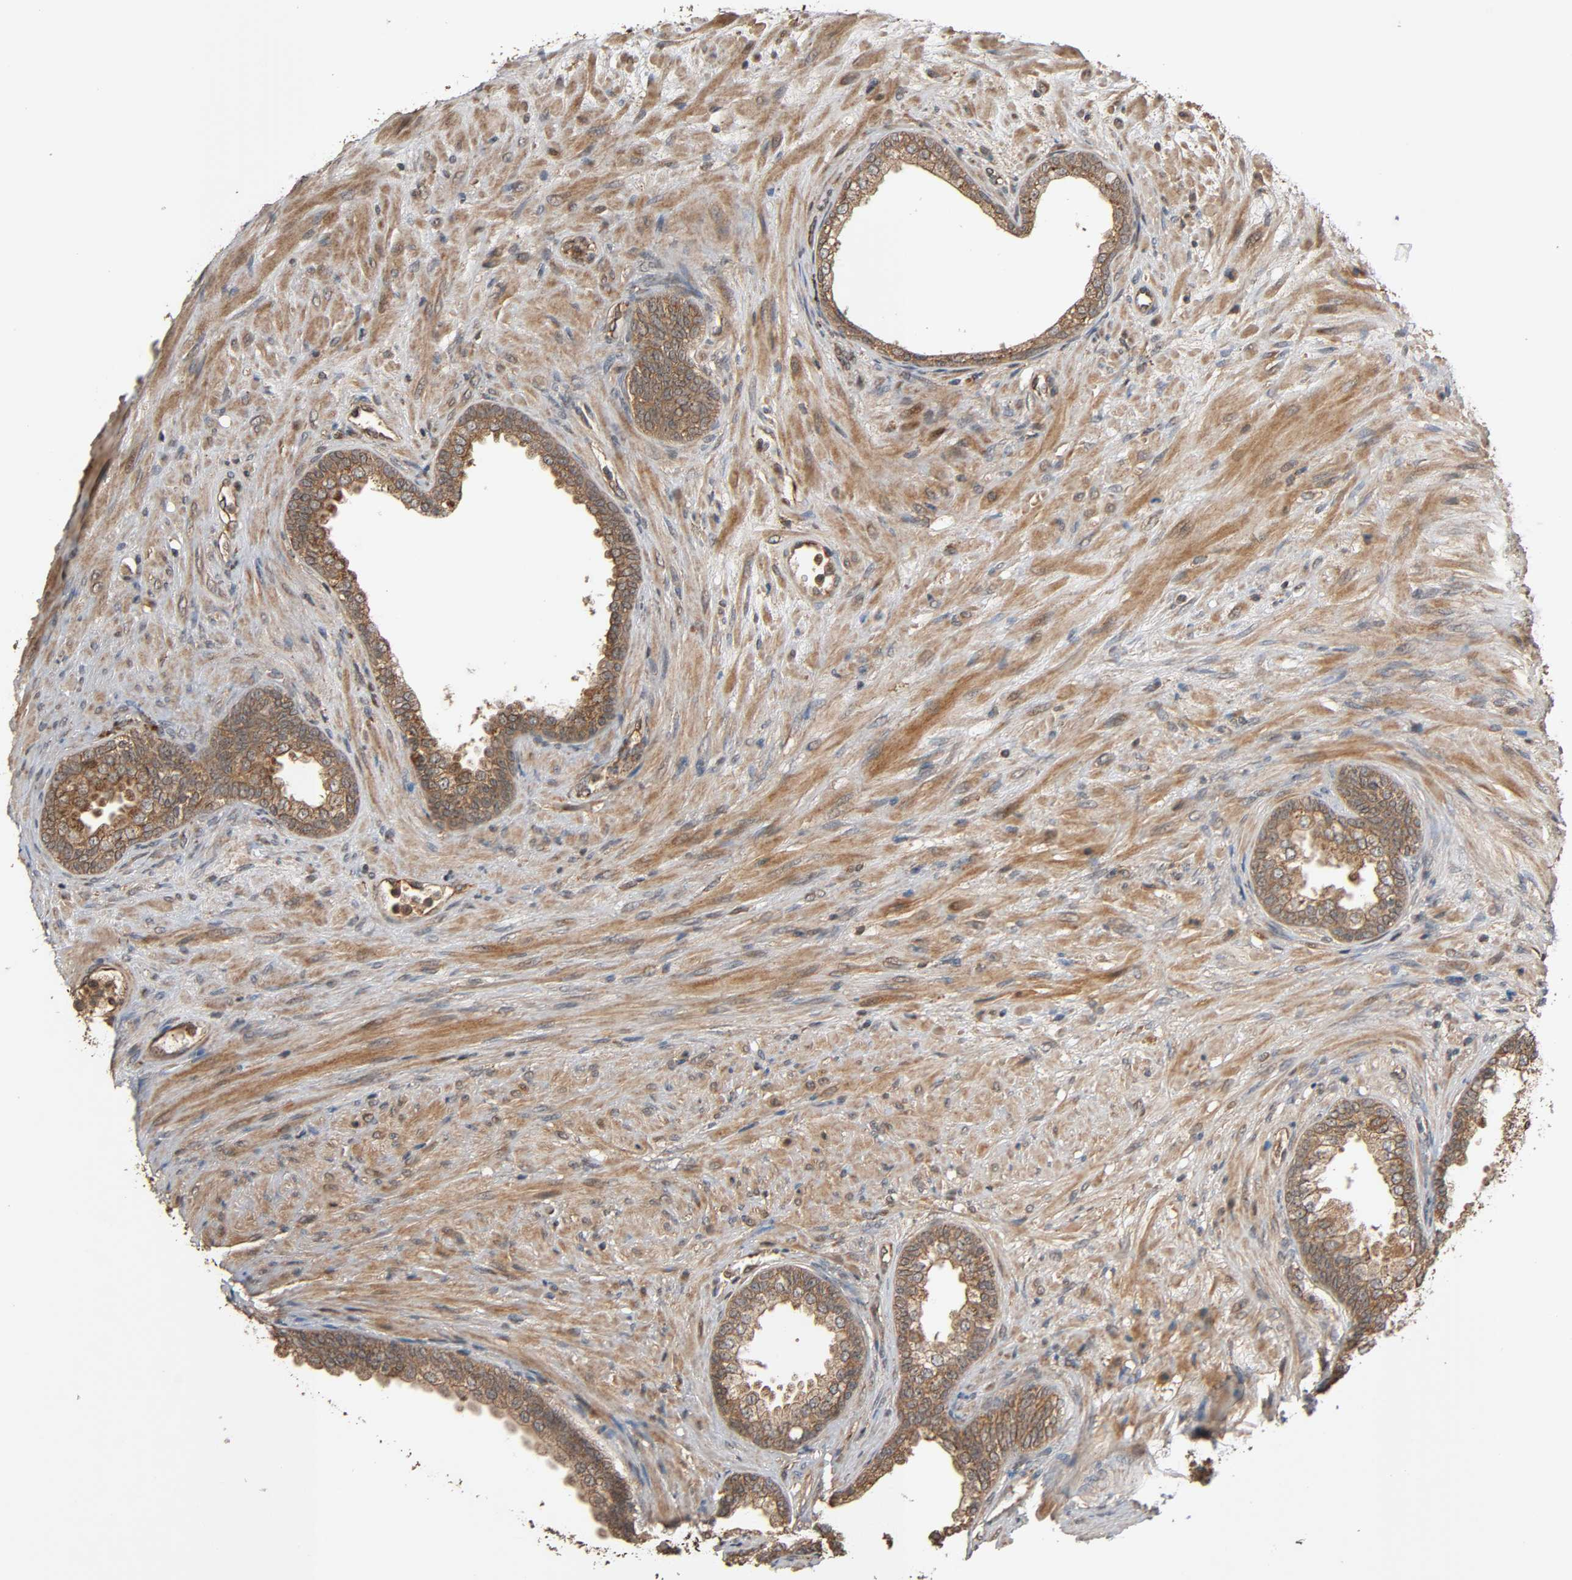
{"staining": {"intensity": "strong", "quantity": ">75%", "location": "cytoplasmic/membranous"}, "tissue": "prostate", "cell_type": "Glandular cells", "image_type": "normal", "snomed": [{"axis": "morphology", "description": "Normal tissue, NOS"}, {"axis": "topography", "description": "Prostate"}], "caption": "This micrograph reveals IHC staining of unremarkable prostate, with high strong cytoplasmic/membranous expression in approximately >75% of glandular cells.", "gene": "MAP3K8", "patient": {"sex": "male", "age": 76}}